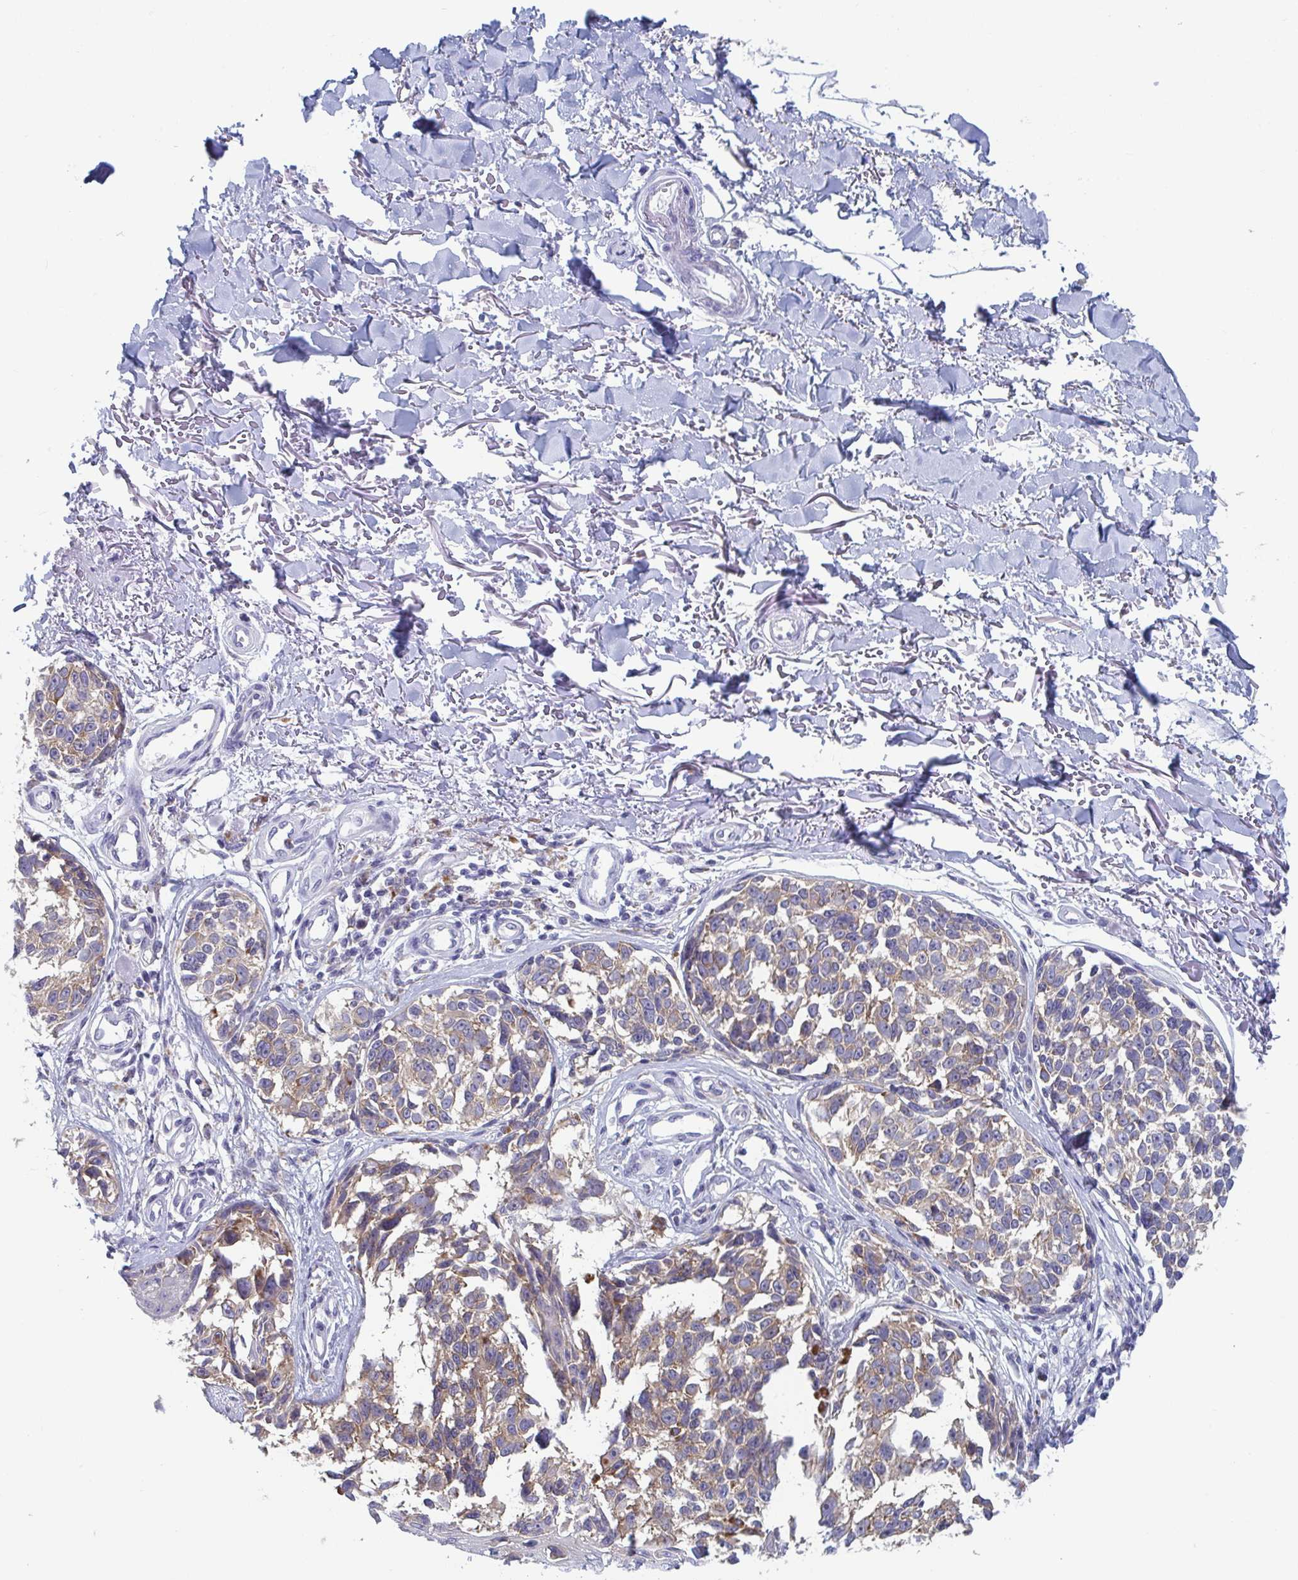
{"staining": {"intensity": "weak", "quantity": ">75%", "location": "cytoplasmic/membranous"}, "tissue": "melanoma", "cell_type": "Tumor cells", "image_type": "cancer", "snomed": [{"axis": "morphology", "description": "Malignant melanoma, NOS"}, {"axis": "topography", "description": "Skin"}], "caption": "Malignant melanoma was stained to show a protein in brown. There is low levels of weak cytoplasmic/membranous staining in about >75% of tumor cells.", "gene": "NIPSNAP1", "patient": {"sex": "male", "age": 73}}